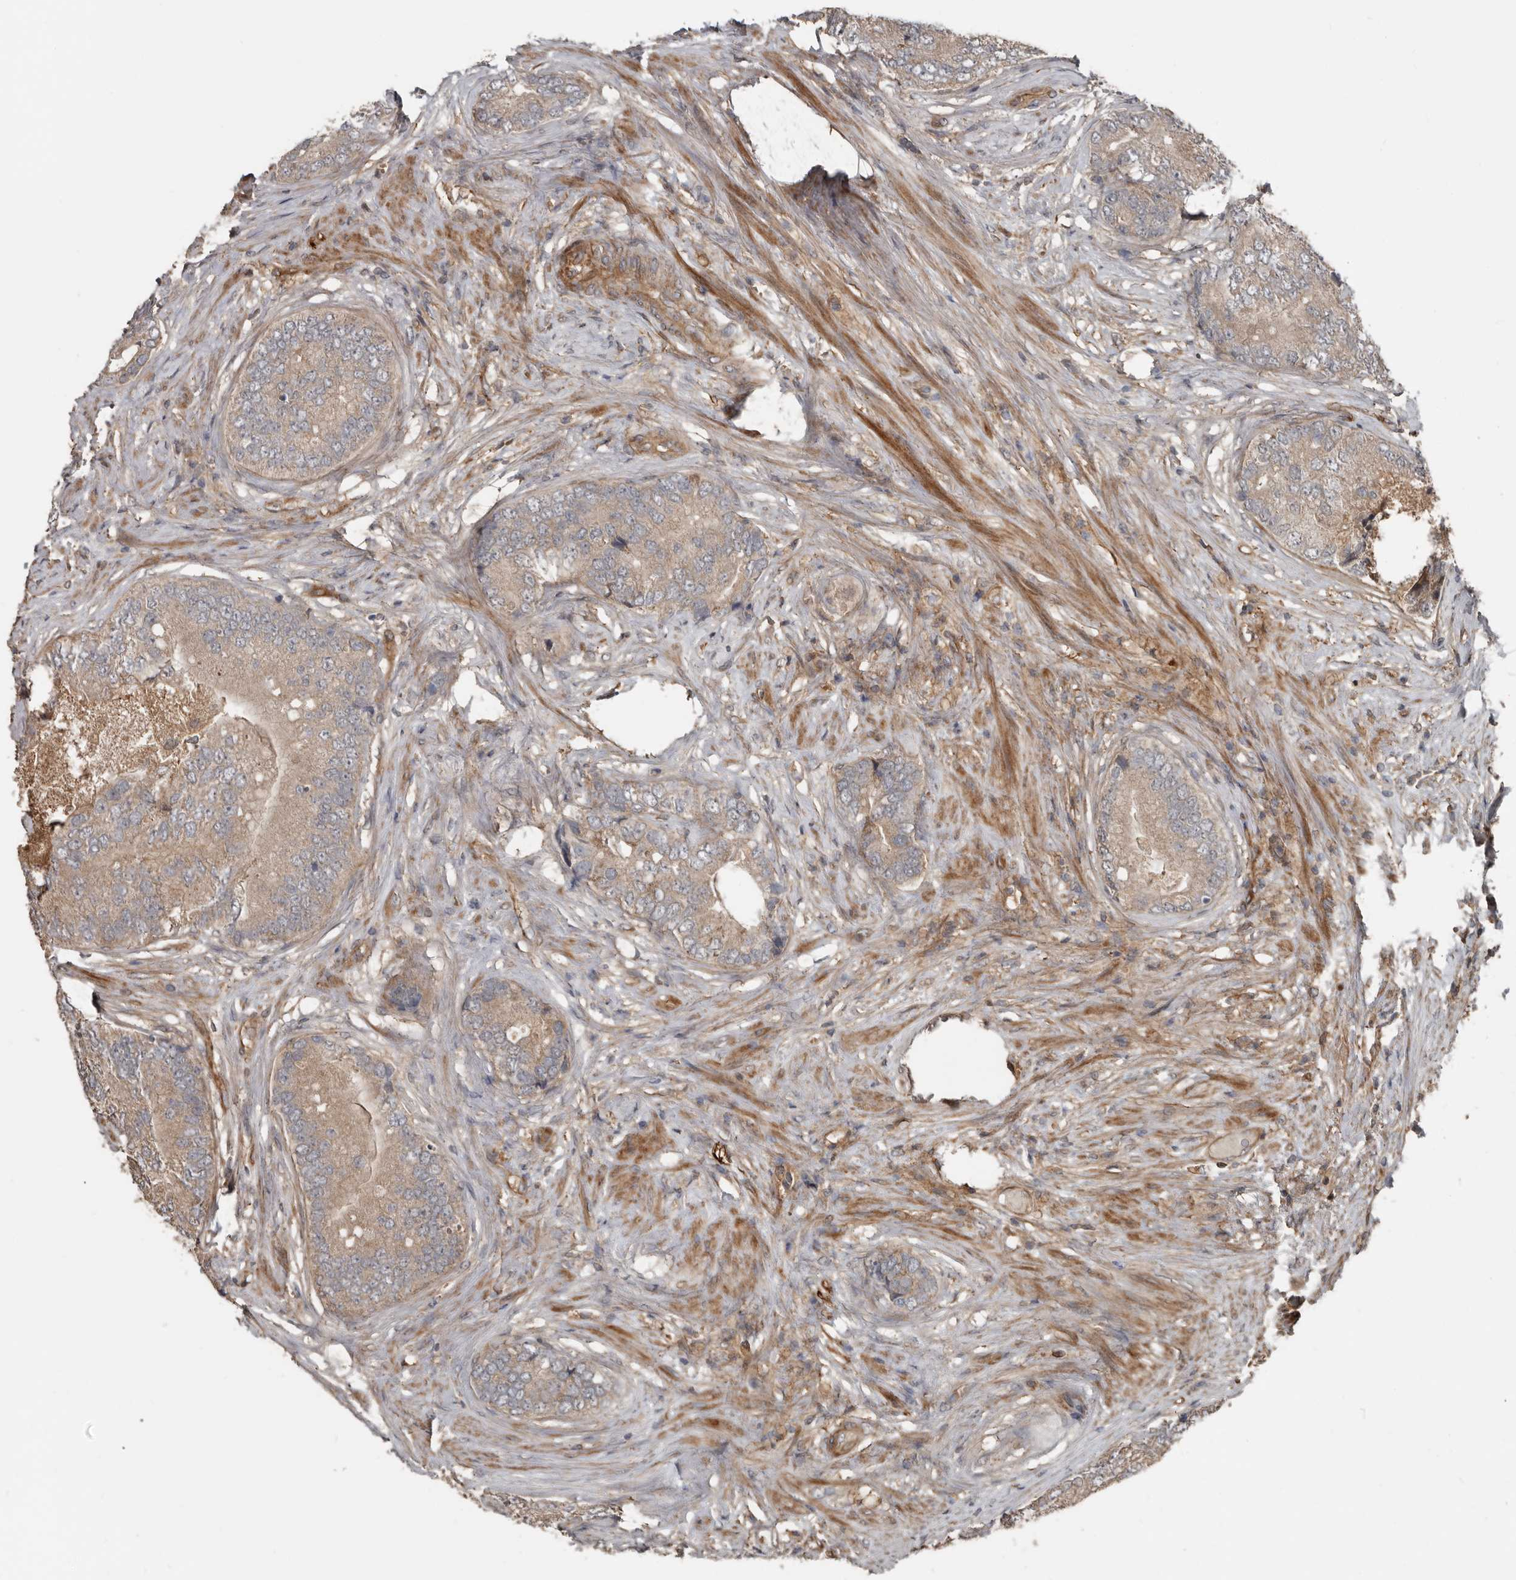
{"staining": {"intensity": "weak", "quantity": ">75%", "location": "cytoplasmic/membranous"}, "tissue": "prostate cancer", "cell_type": "Tumor cells", "image_type": "cancer", "snomed": [{"axis": "morphology", "description": "Adenocarcinoma, High grade"}, {"axis": "topography", "description": "Prostate"}], "caption": "An IHC image of neoplastic tissue is shown. Protein staining in brown highlights weak cytoplasmic/membranous positivity in prostate high-grade adenocarcinoma within tumor cells.", "gene": "EXOC3L1", "patient": {"sex": "male", "age": 70}}